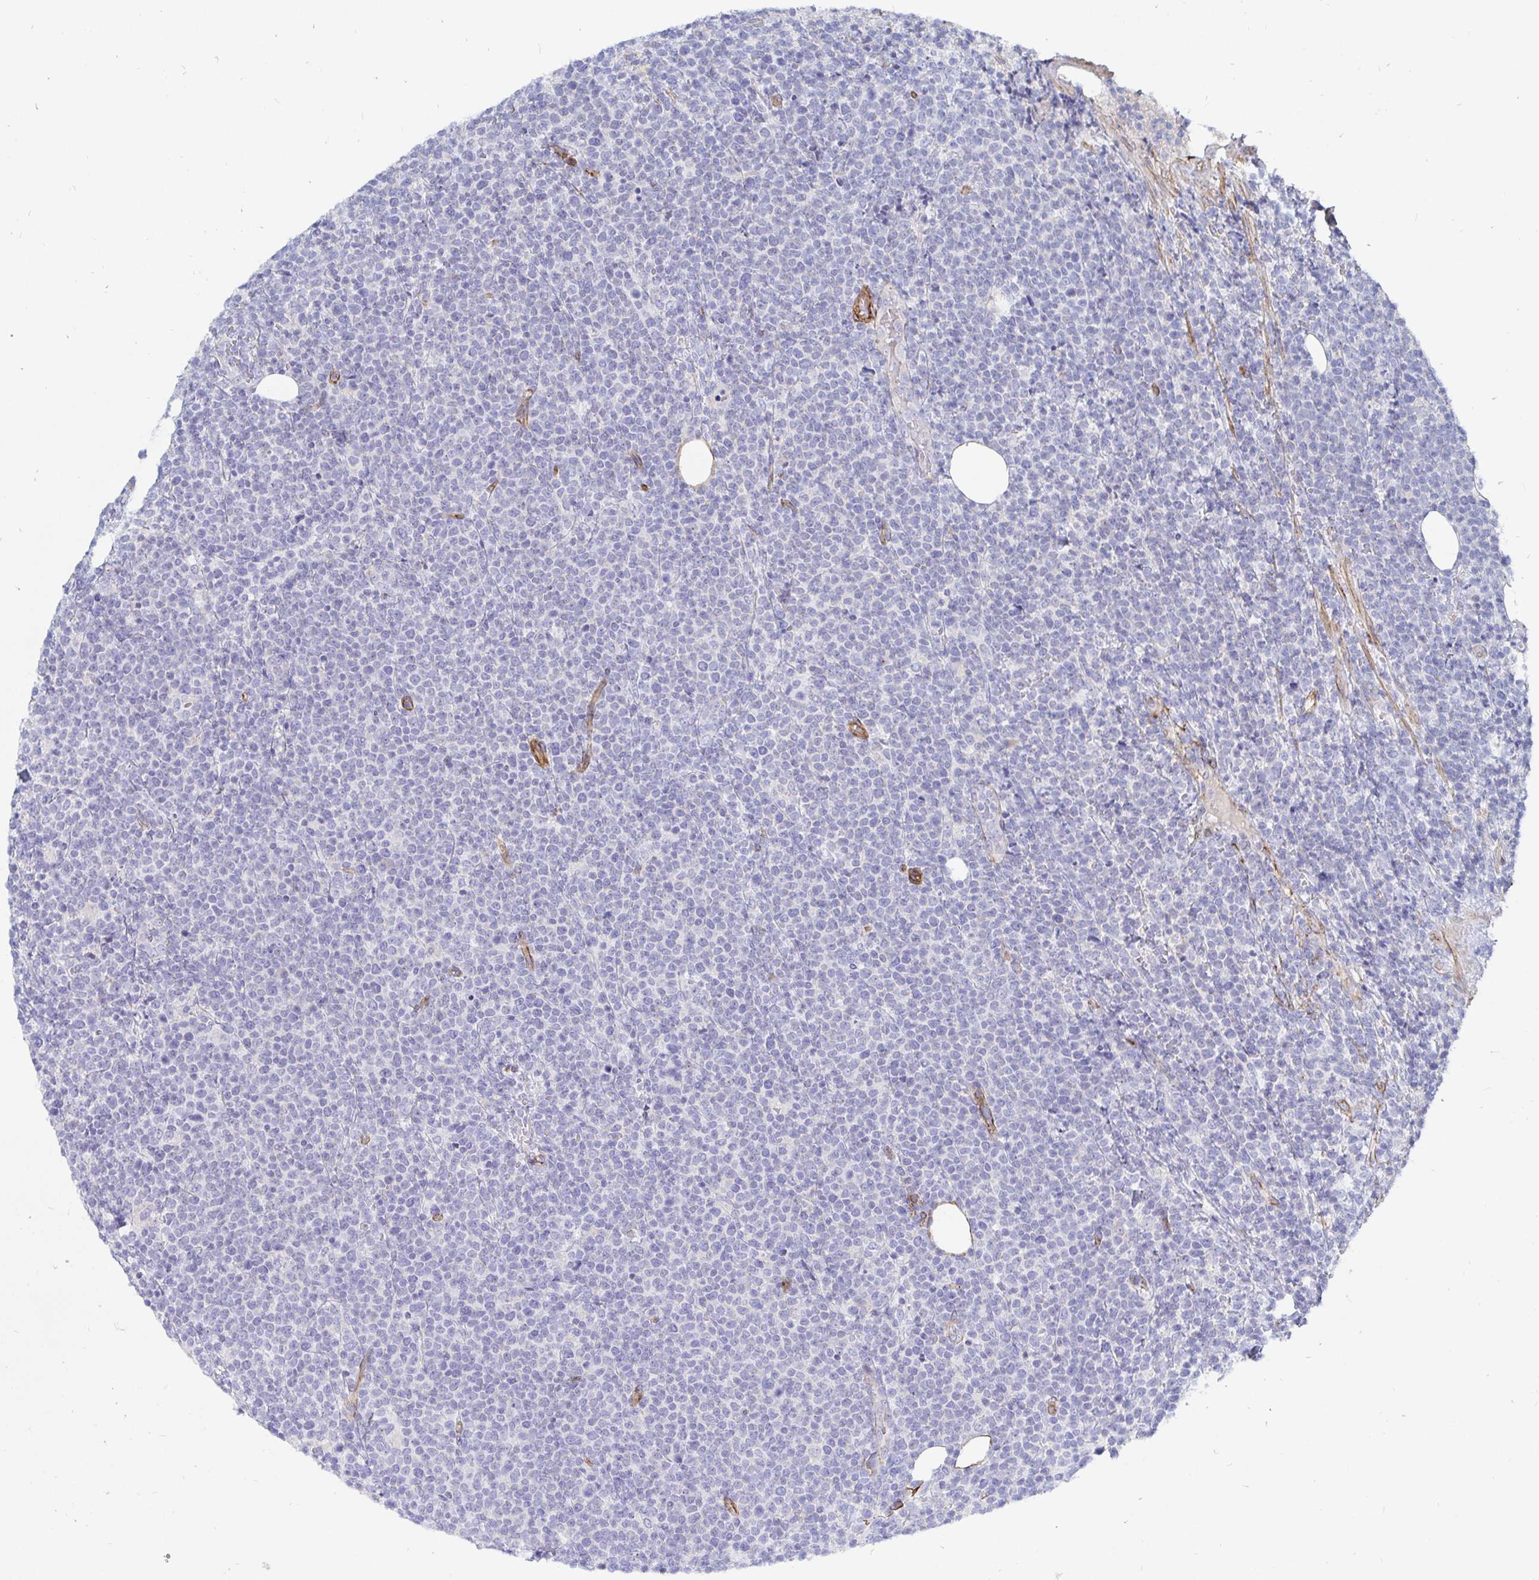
{"staining": {"intensity": "negative", "quantity": "none", "location": "none"}, "tissue": "lymphoma", "cell_type": "Tumor cells", "image_type": "cancer", "snomed": [{"axis": "morphology", "description": "Malignant lymphoma, non-Hodgkin's type, High grade"}, {"axis": "topography", "description": "Lymph node"}], "caption": "The histopathology image displays no staining of tumor cells in lymphoma.", "gene": "COX16", "patient": {"sex": "male", "age": 61}}